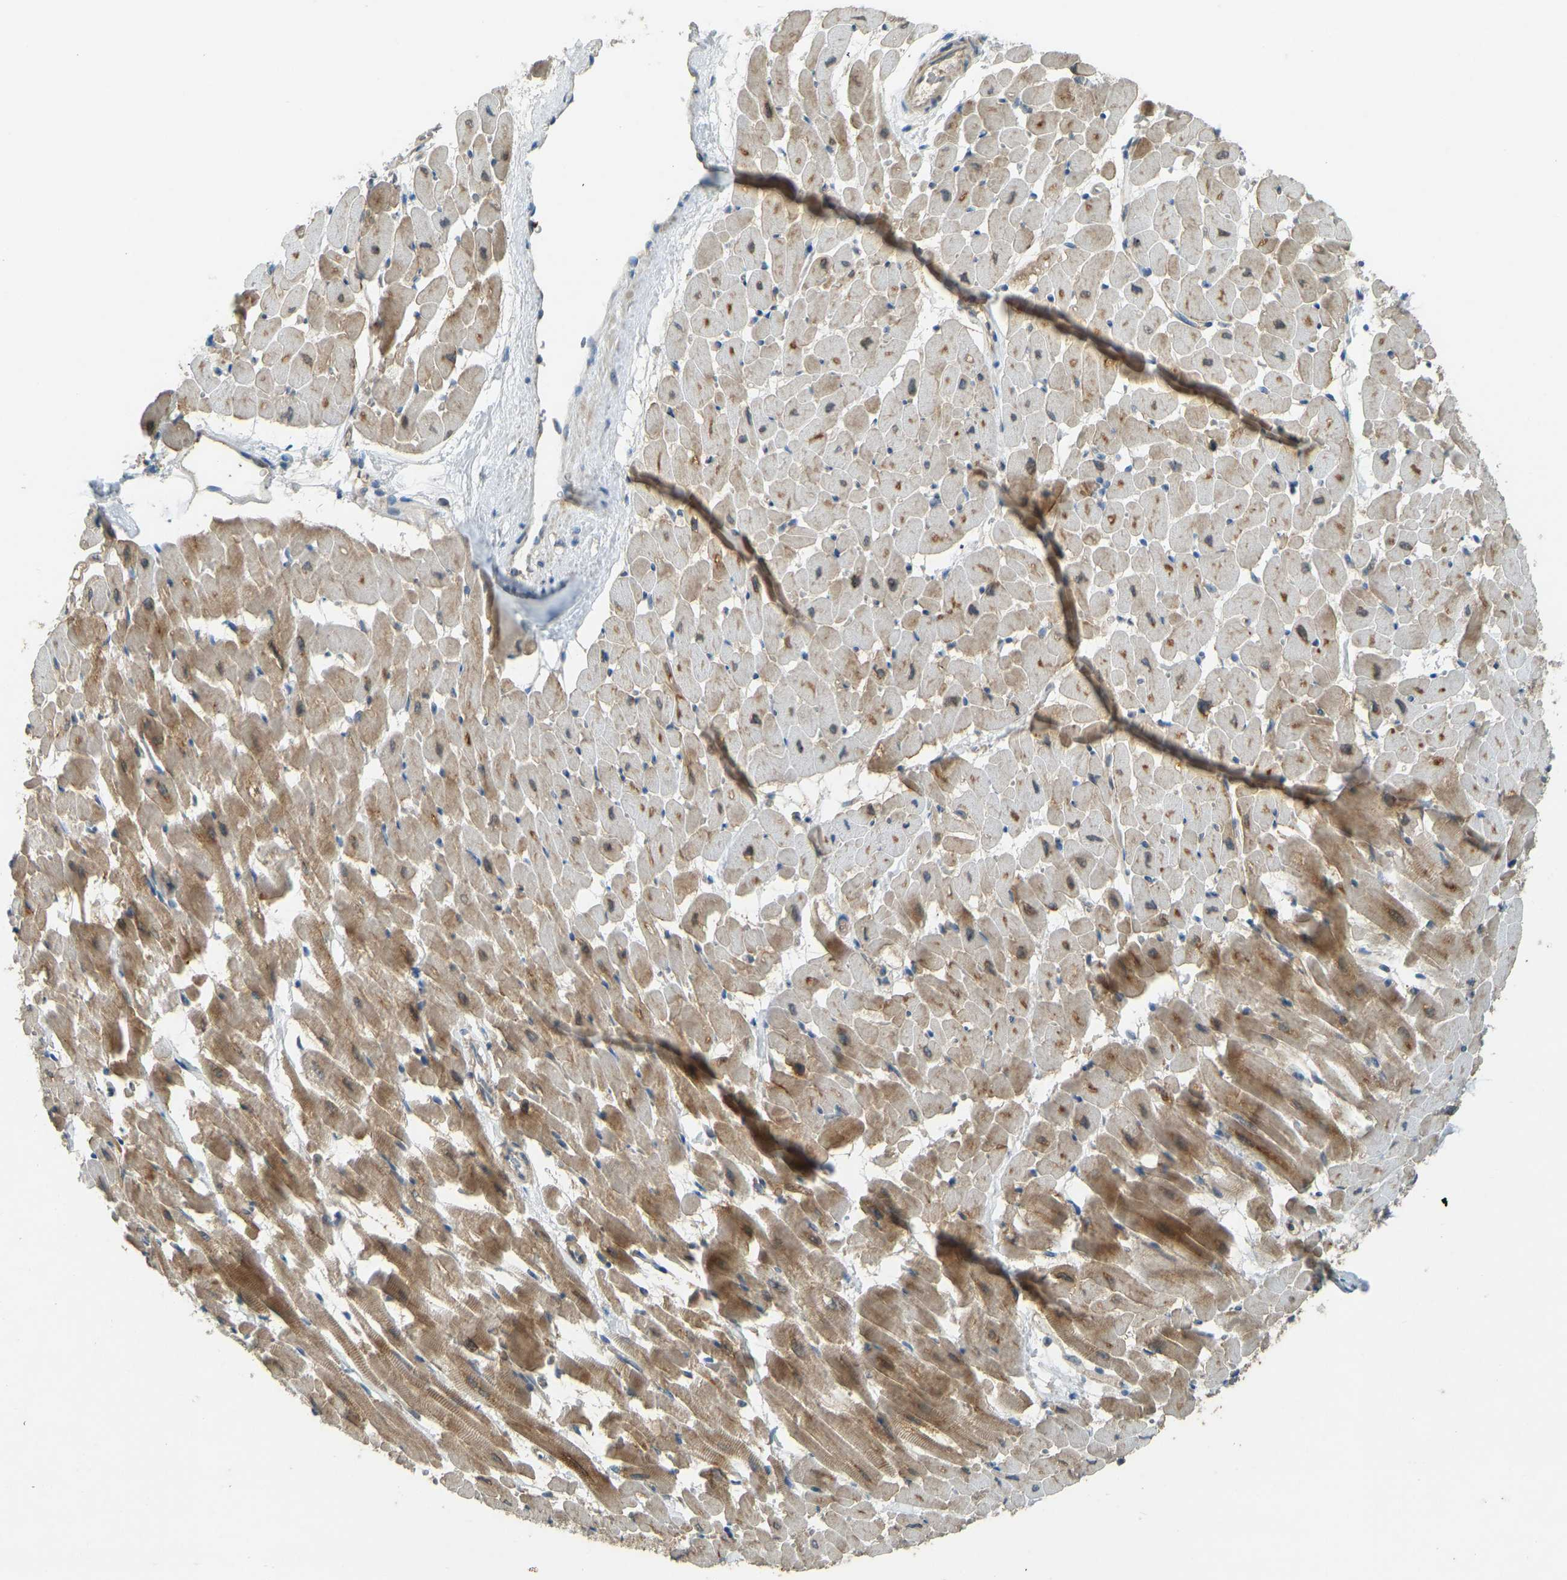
{"staining": {"intensity": "moderate", "quantity": ">75%", "location": "cytoplasmic/membranous"}, "tissue": "heart muscle", "cell_type": "Cardiomyocytes", "image_type": "normal", "snomed": [{"axis": "morphology", "description": "Normal tissue, NOS"}, {"axis": "topography", "description": "Heart"}], "caption": "Heart muscle stained with IHC displays moderate cytoplasmic/membranous expression in approximately >75% of cardiomyocytes.", "gene": "STAU2", "patient": {"sex": "male", "age": 45}}